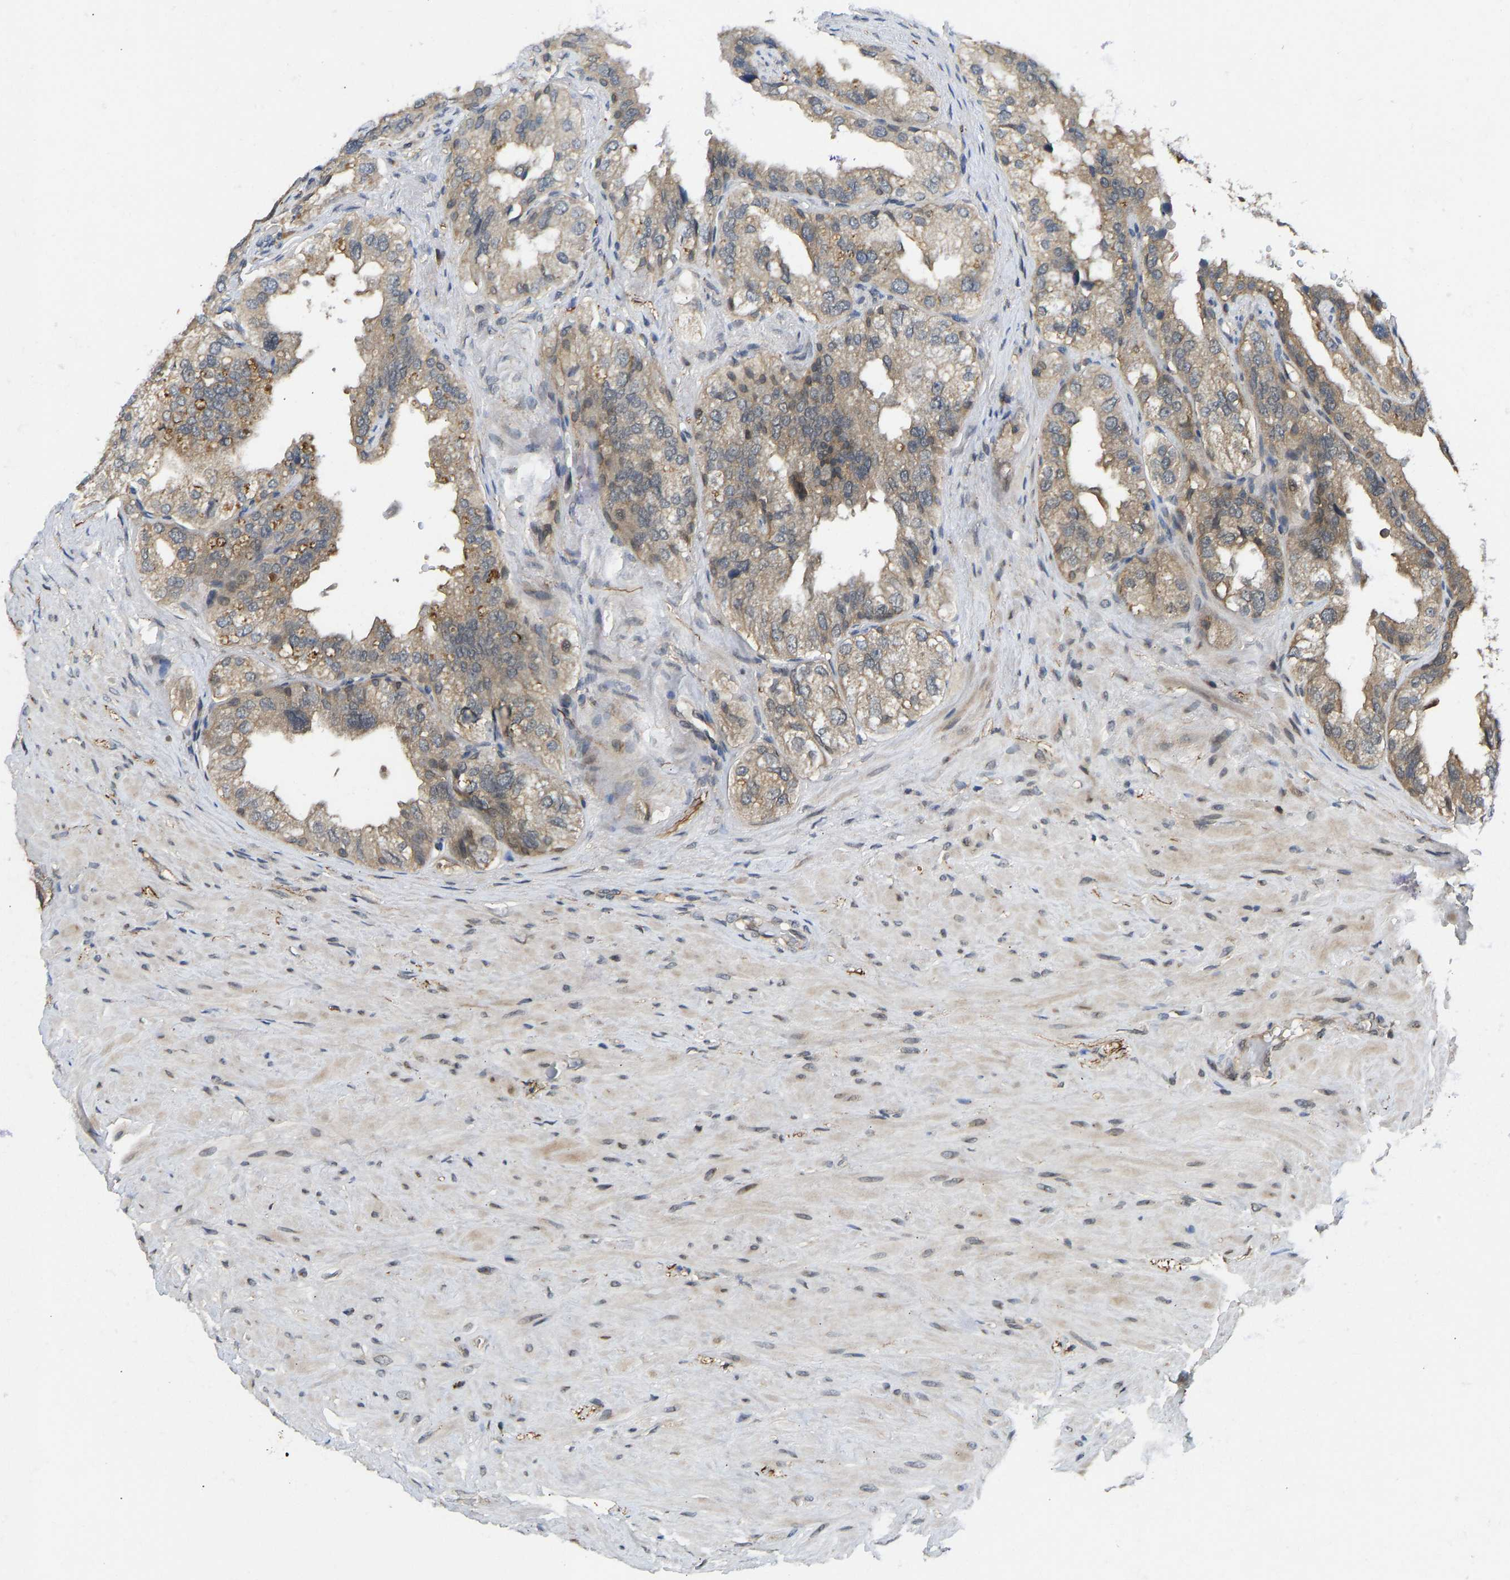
{"staining": {"intensity": "moderate", "quantity": ">75%", "location": "cytoplasmic/membranous"}, "tissue": "seminal vesicle", "cell_type": "Glandular cells", "image_type": "normal", "snomed": [{"axis": "morphology", "description": "Normal tissue, NOS"}, {"axis": "topography", "description": "Seminal veicle"}], "caption": "A medium amount of moderate cytoplasmic/membranous positivity is identified in about >75% of glandular cells in benign seminal vesicle.", "gene": "NDRG3", "patient": {"sex": "male", "age": 68}}